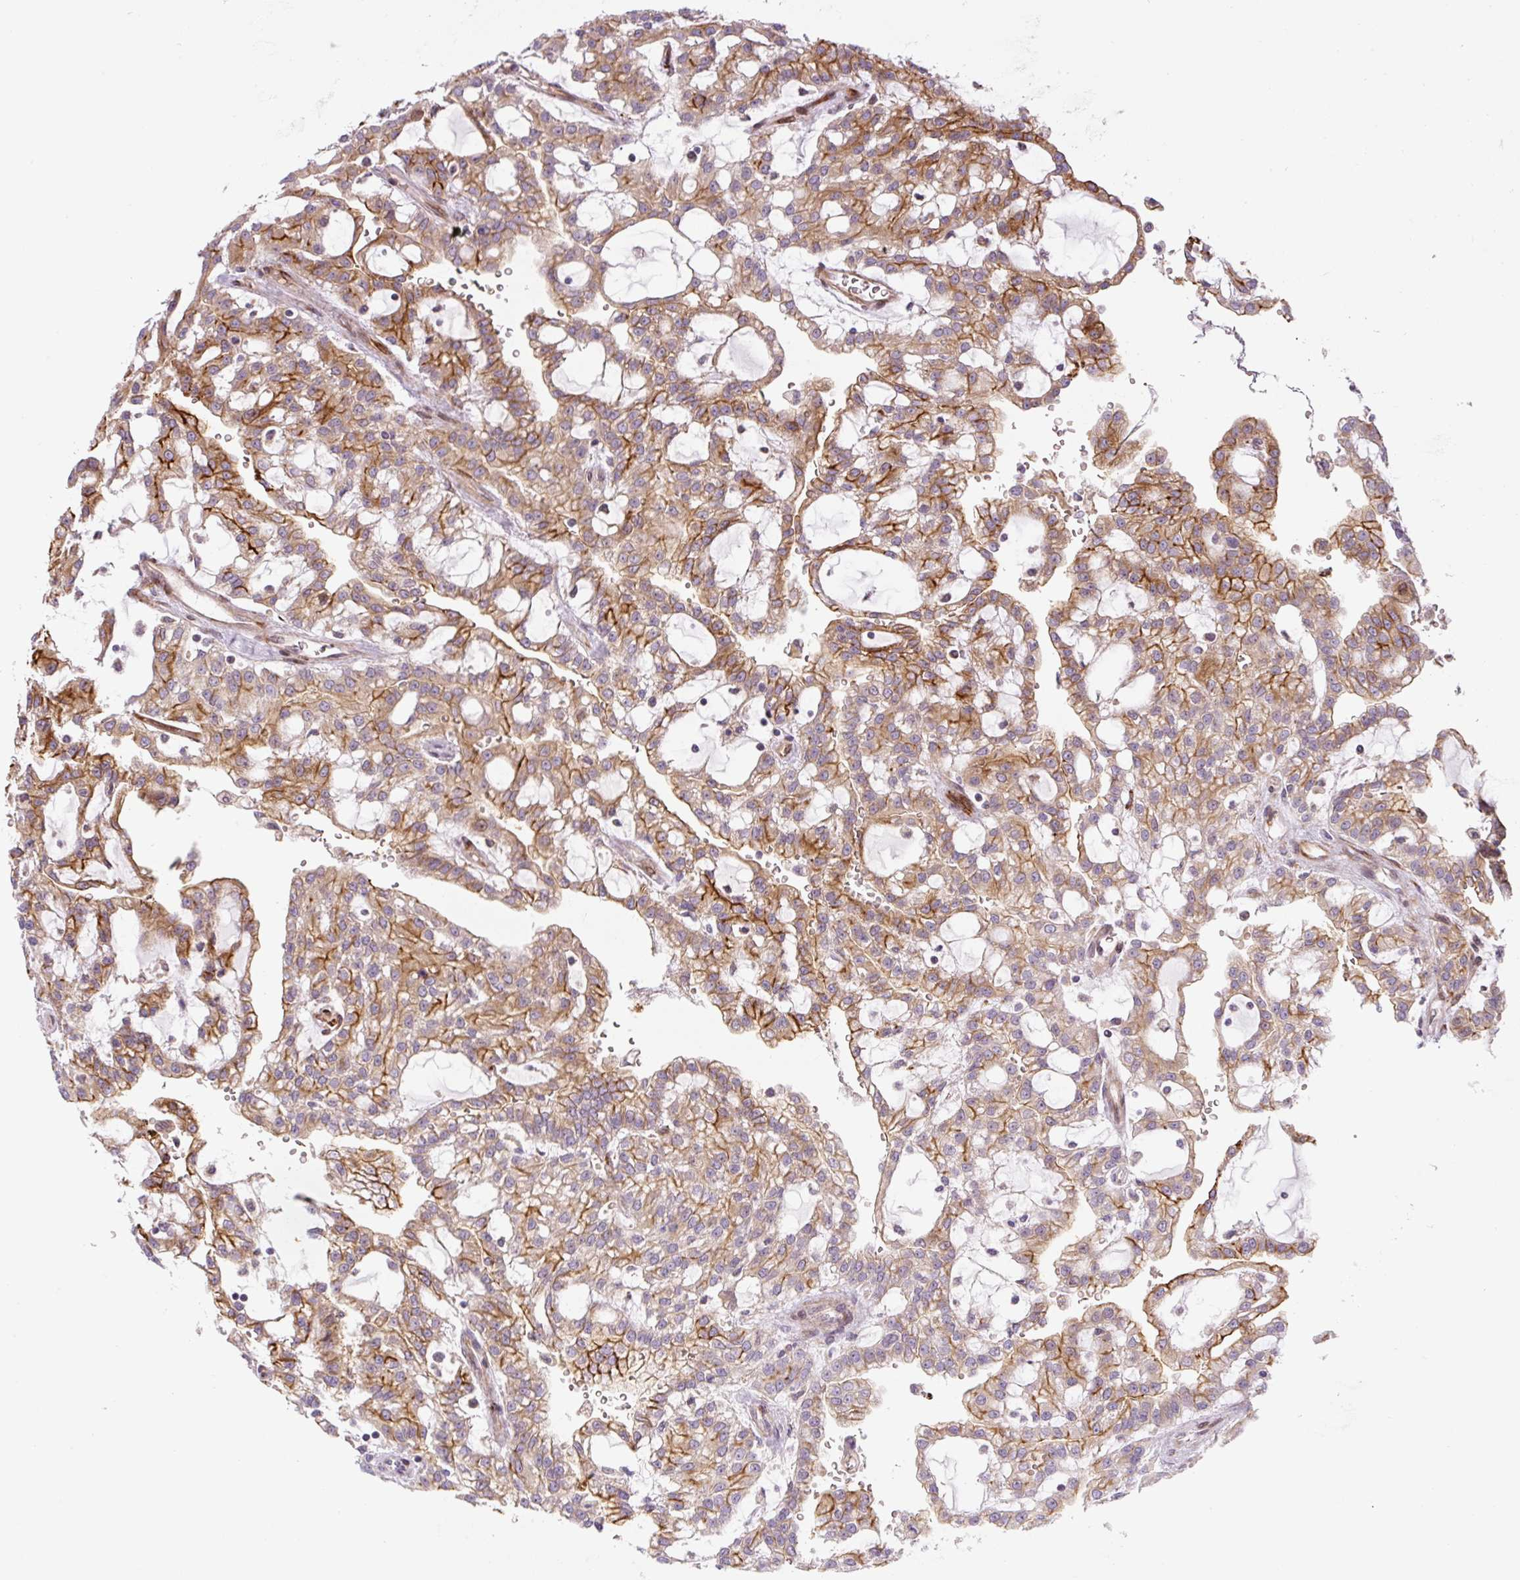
{"staining": {"intensity": "moderate", "quantity": ">75%", "location": "cytoplasmic/membranous"}, "tissue": "renal cancer", "cell_type": "Tumor cells", "image_type": "cancer", "snomed": [{"axis": "morphology", "description": "Adenocarcinoma, NOS"}, {"axis": "topography", "description": "Kidney"}], "caption": "The immunohistochemical stain labels moderate cytoplasmic/membranous staining in tumor cells of renal cancer (adenocarcinoma) tissue.", "gene": "DISP3", "patient": {"sex": "male", "age": 63}}